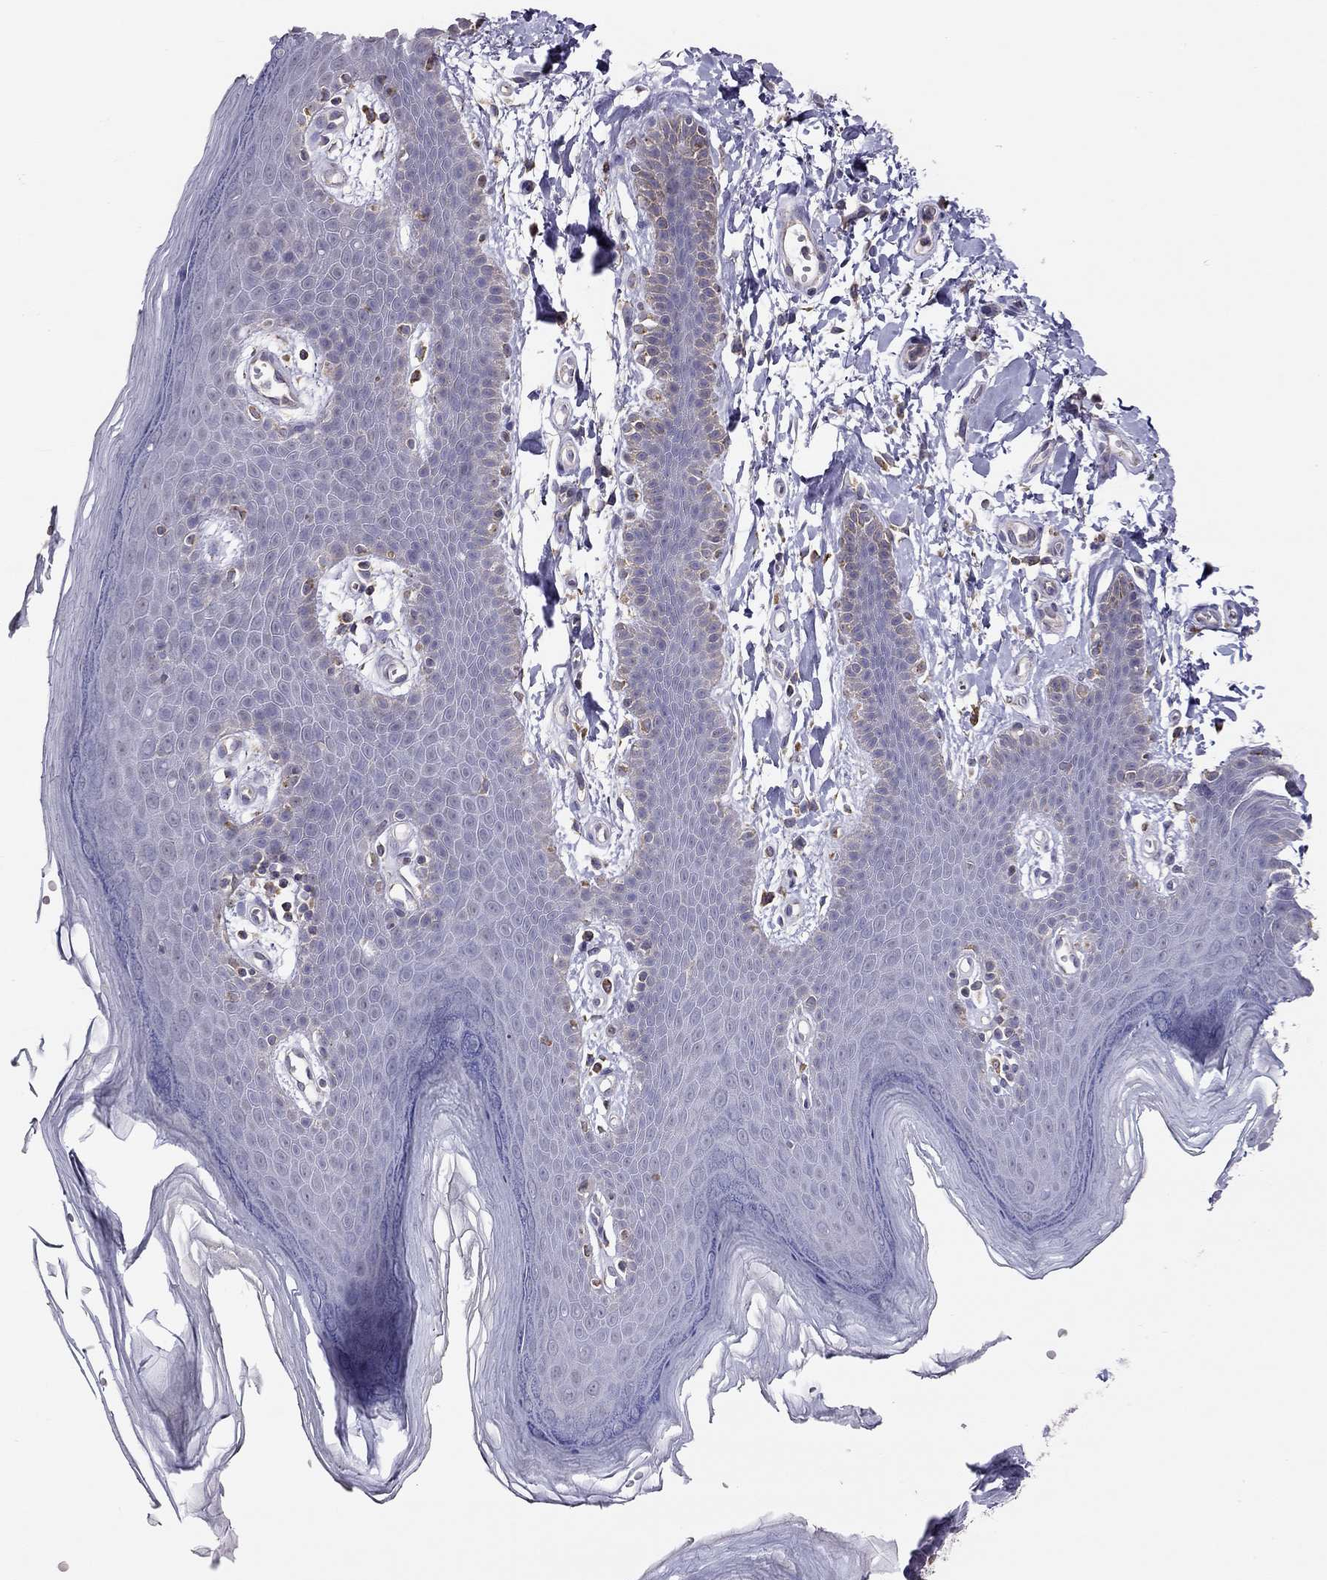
{"staining": {"intensity": "negative", "quantity": "none", "location": "none"}, "tissue": "skin", "cell_type": "Epidermal cells", "image_type": "normal", "snomed": [{"axis": "morphology", "description": "Normal tissue, NOS"}, {"axis": "topography", "description": "Anal"}], "caption": "Benign skin was stained to show a protein in brown. There is no significant positivity in epidermal cells.", "gene": "LRIT3", "patient": {"sex": "male", "age": 53}}